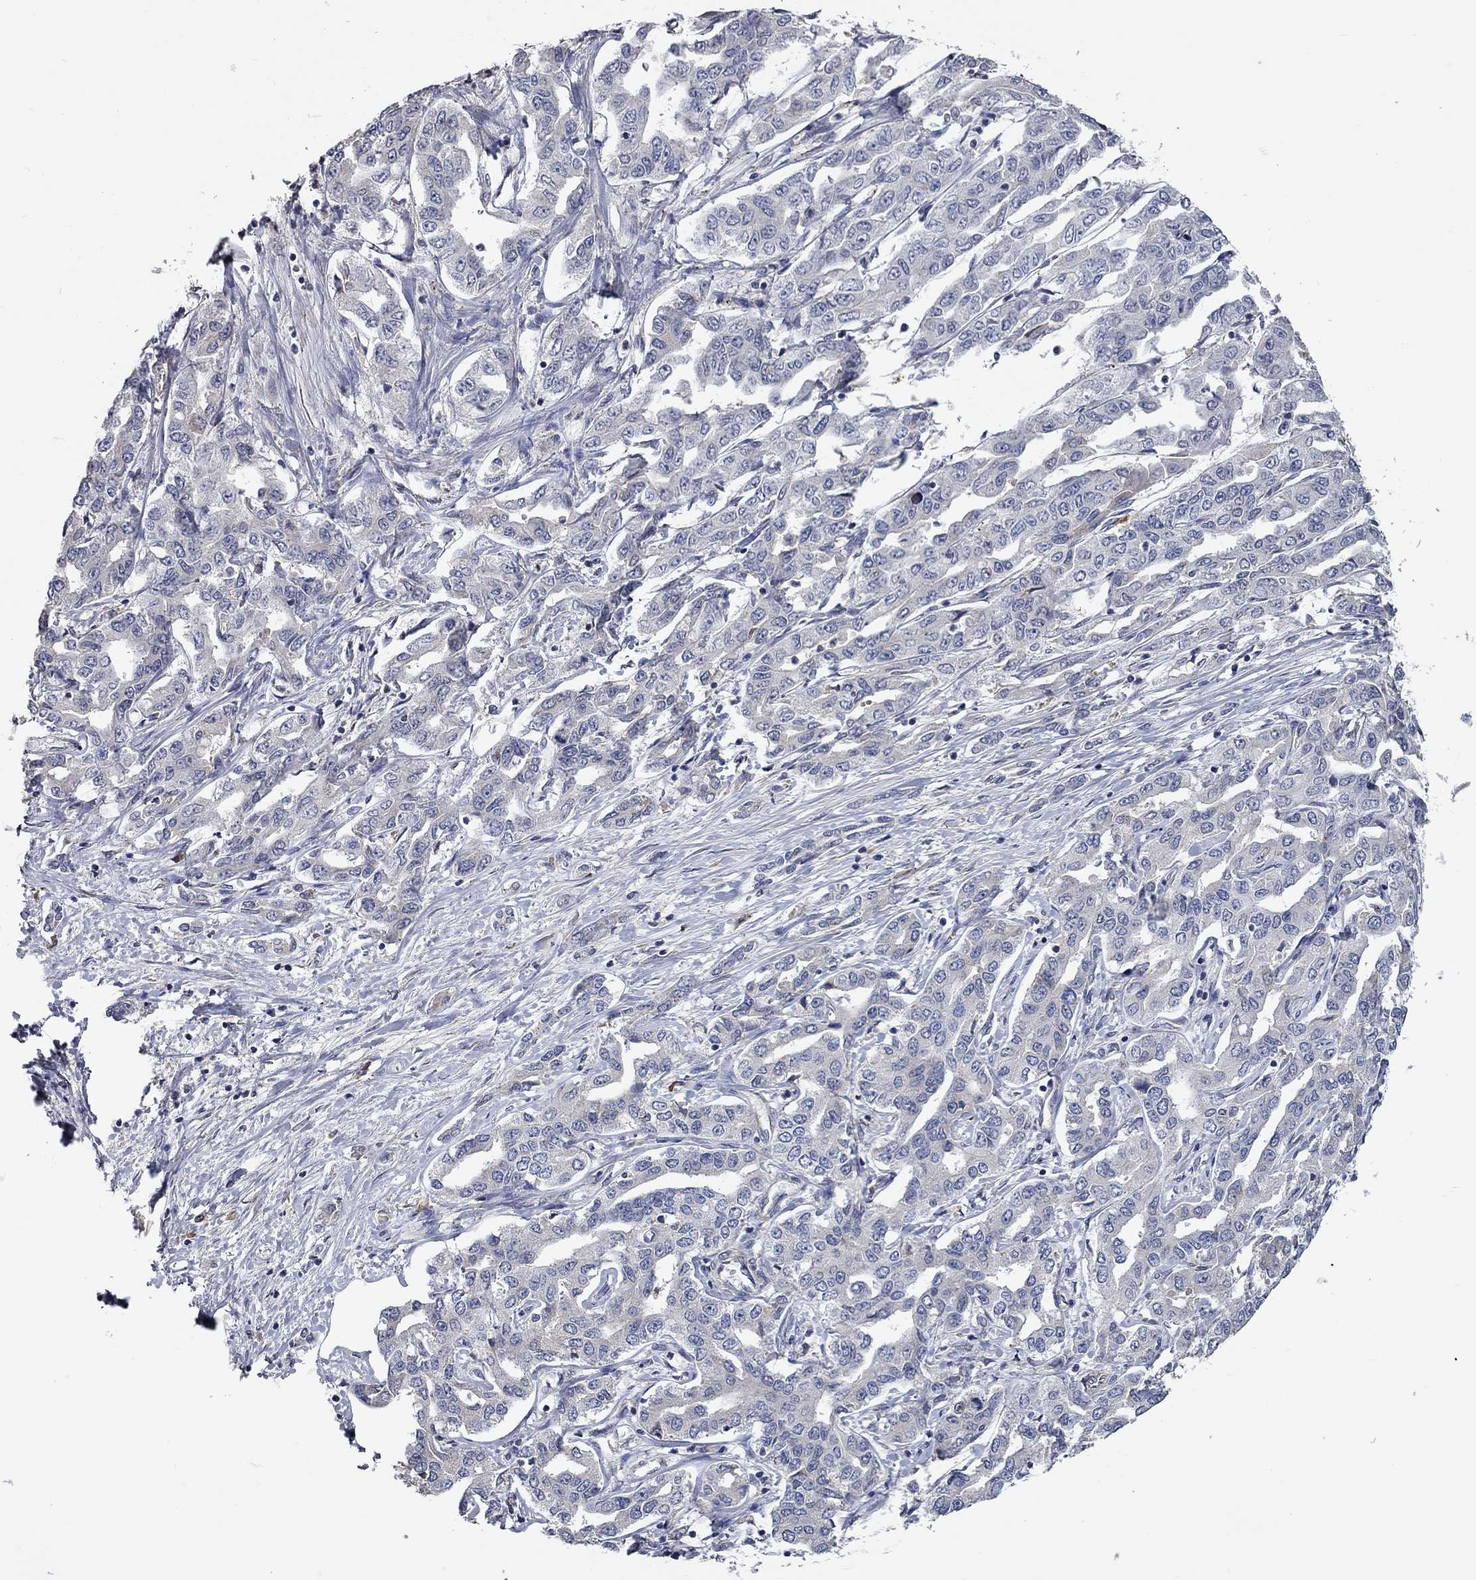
{"staining": {"intensity": "negative", "quantity": "none", "location": "none"}, "tissue": "liver cancer", "cell_type": "Tumor cells", "image_type": "cancer", "snomed": [{"axis": "morphology", "description": "Cholangiocarcinoma"}, {"axis": "topography", "description": "Liver"}], "caption": "Liver cancer was stained to show a protein in brown. There is no significant positivity in tumor cells.", "gene": "XAGE2", "patient": {"sex": "male", "age": 59}}